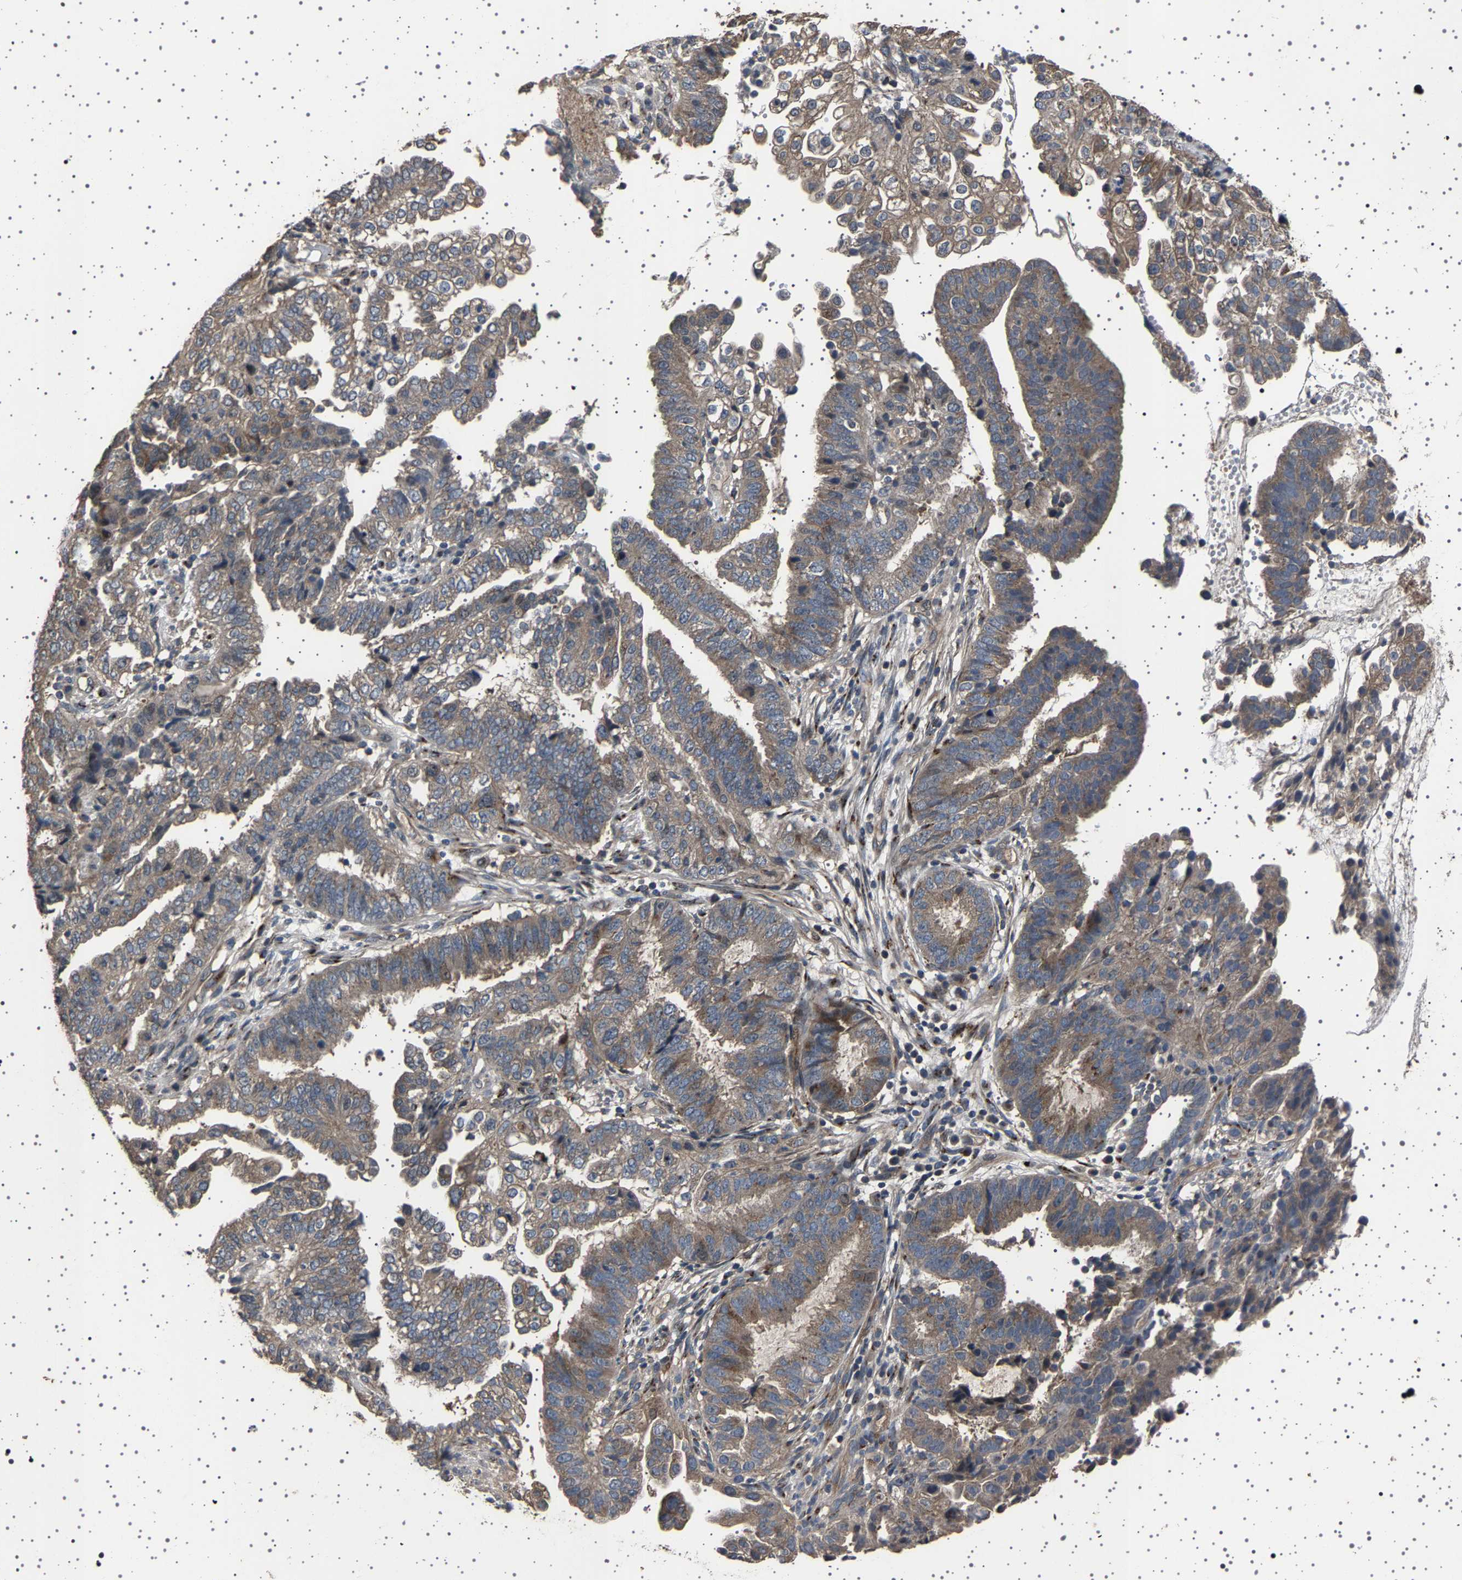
{"staining": {"intensity": "weak", "quantity": ">75%", "location": "cytoplasmic/membranous"}, "tissue": "endometrial cancer", "cell_type": "Tumor cells", "image_type": "cancer", "snomed": [{"axis": "morphology", "description": "Adenocarcinoma, NOS"}, {"axis": "topography", "description": "Endometrium"}], "caption": "Protein staining displays weak cytoplasmic/membranous staining in about >75% of tumor cells in endometrial cancer. (IHC, brightfield microscopy, high magnification).", "gene": "NCKAP1", "patient": {"sex": "female", "age": 51}}